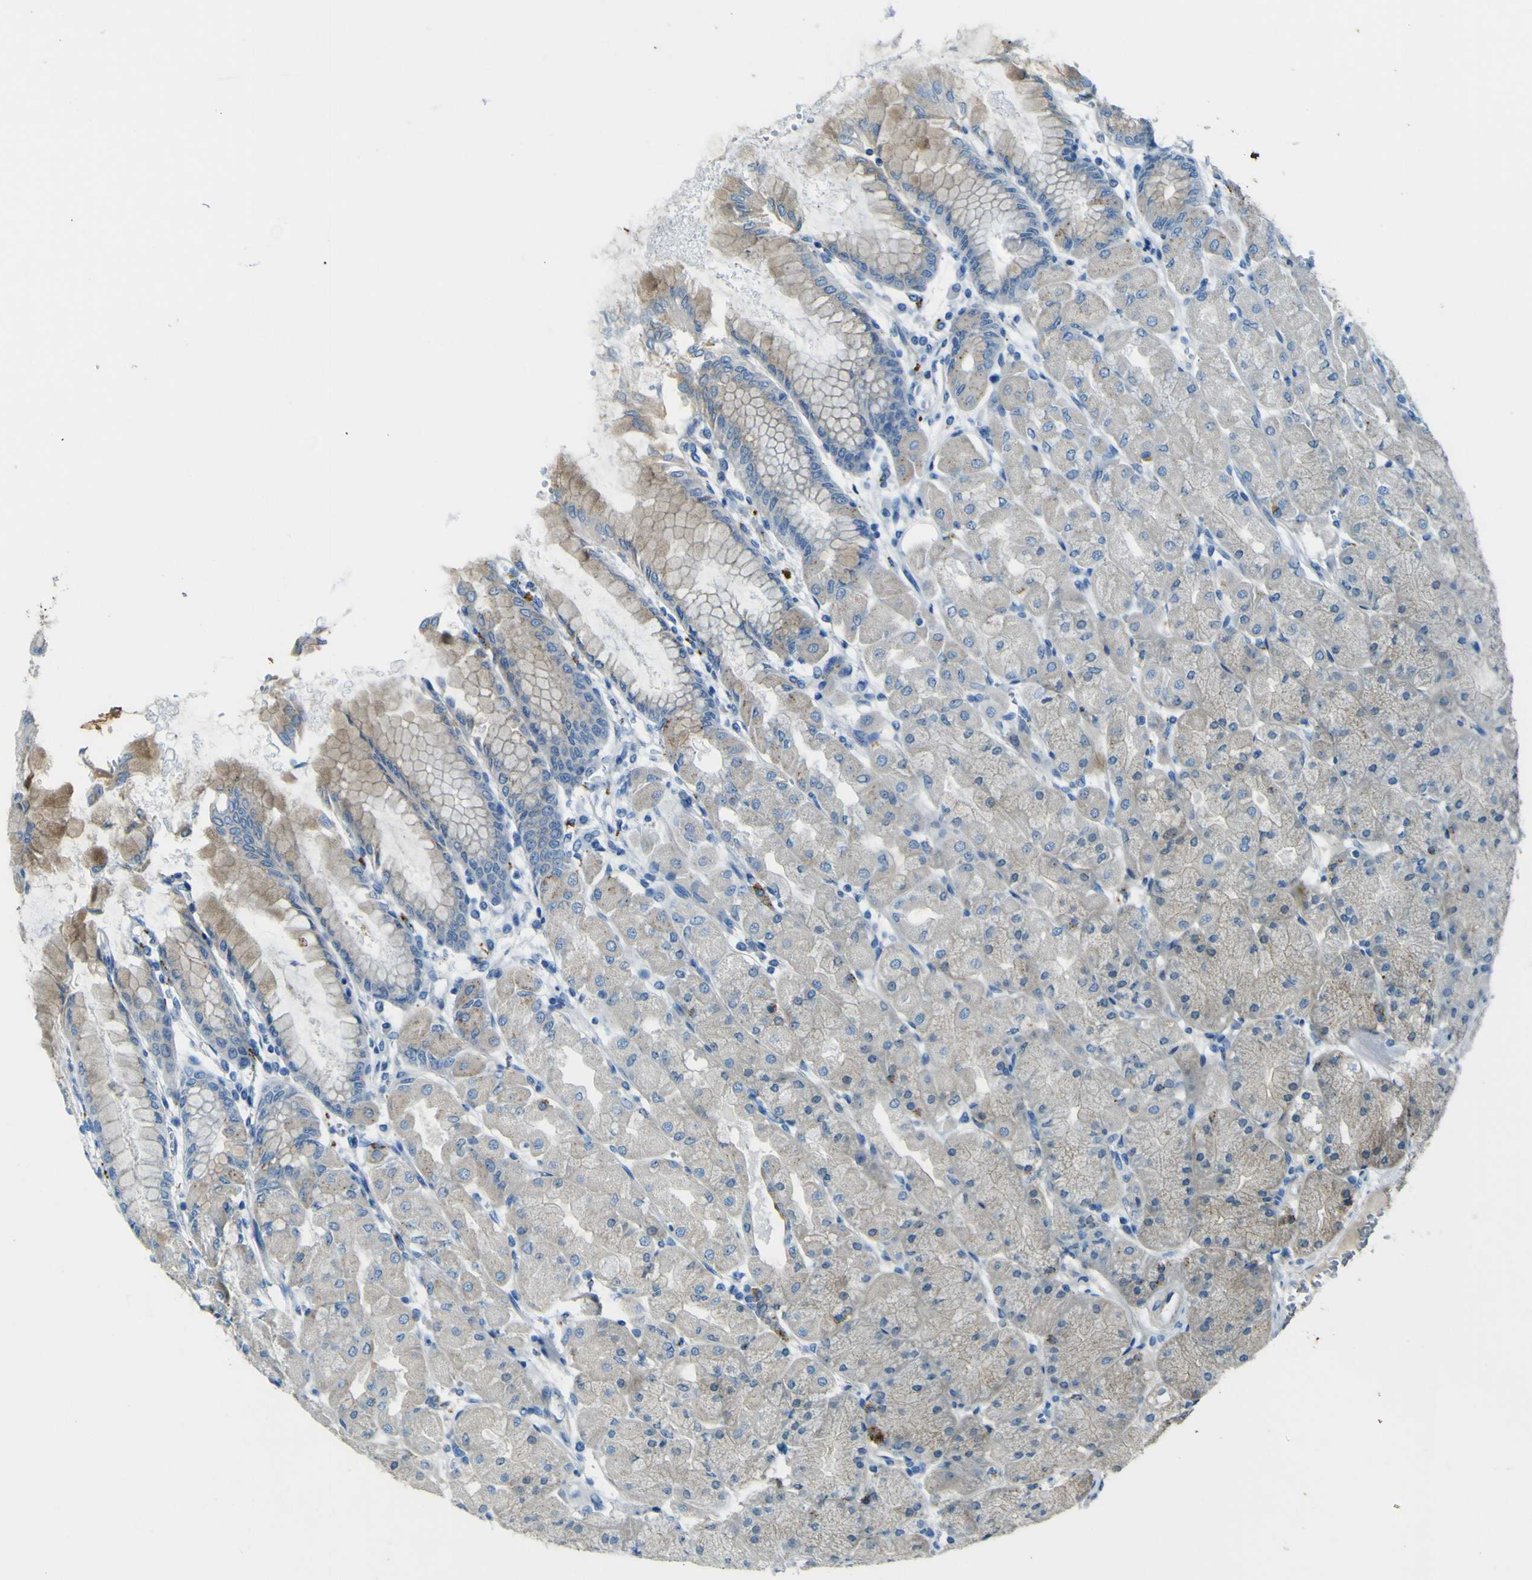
{"staining": {"intensity": "weak", "quantity": "<25%", "location": "cytoplasmic/membranous"}, "tissue": "stomach", "cell_type": "Glandular cells", "image_type": "normal", "snomed": [{"axis": "morphology", "description": "Normal tissue, NOS"}, {"axis": "topography", "description": "Stomach, upper"}], "caption": "Immunohistochemistry (IHC) photomicrograph of benign stomach stained for a protein (brown), which displays no staining in glandular cells.", "gene": "PDE9A", "patient": {"sex": "female", "age": 56}}